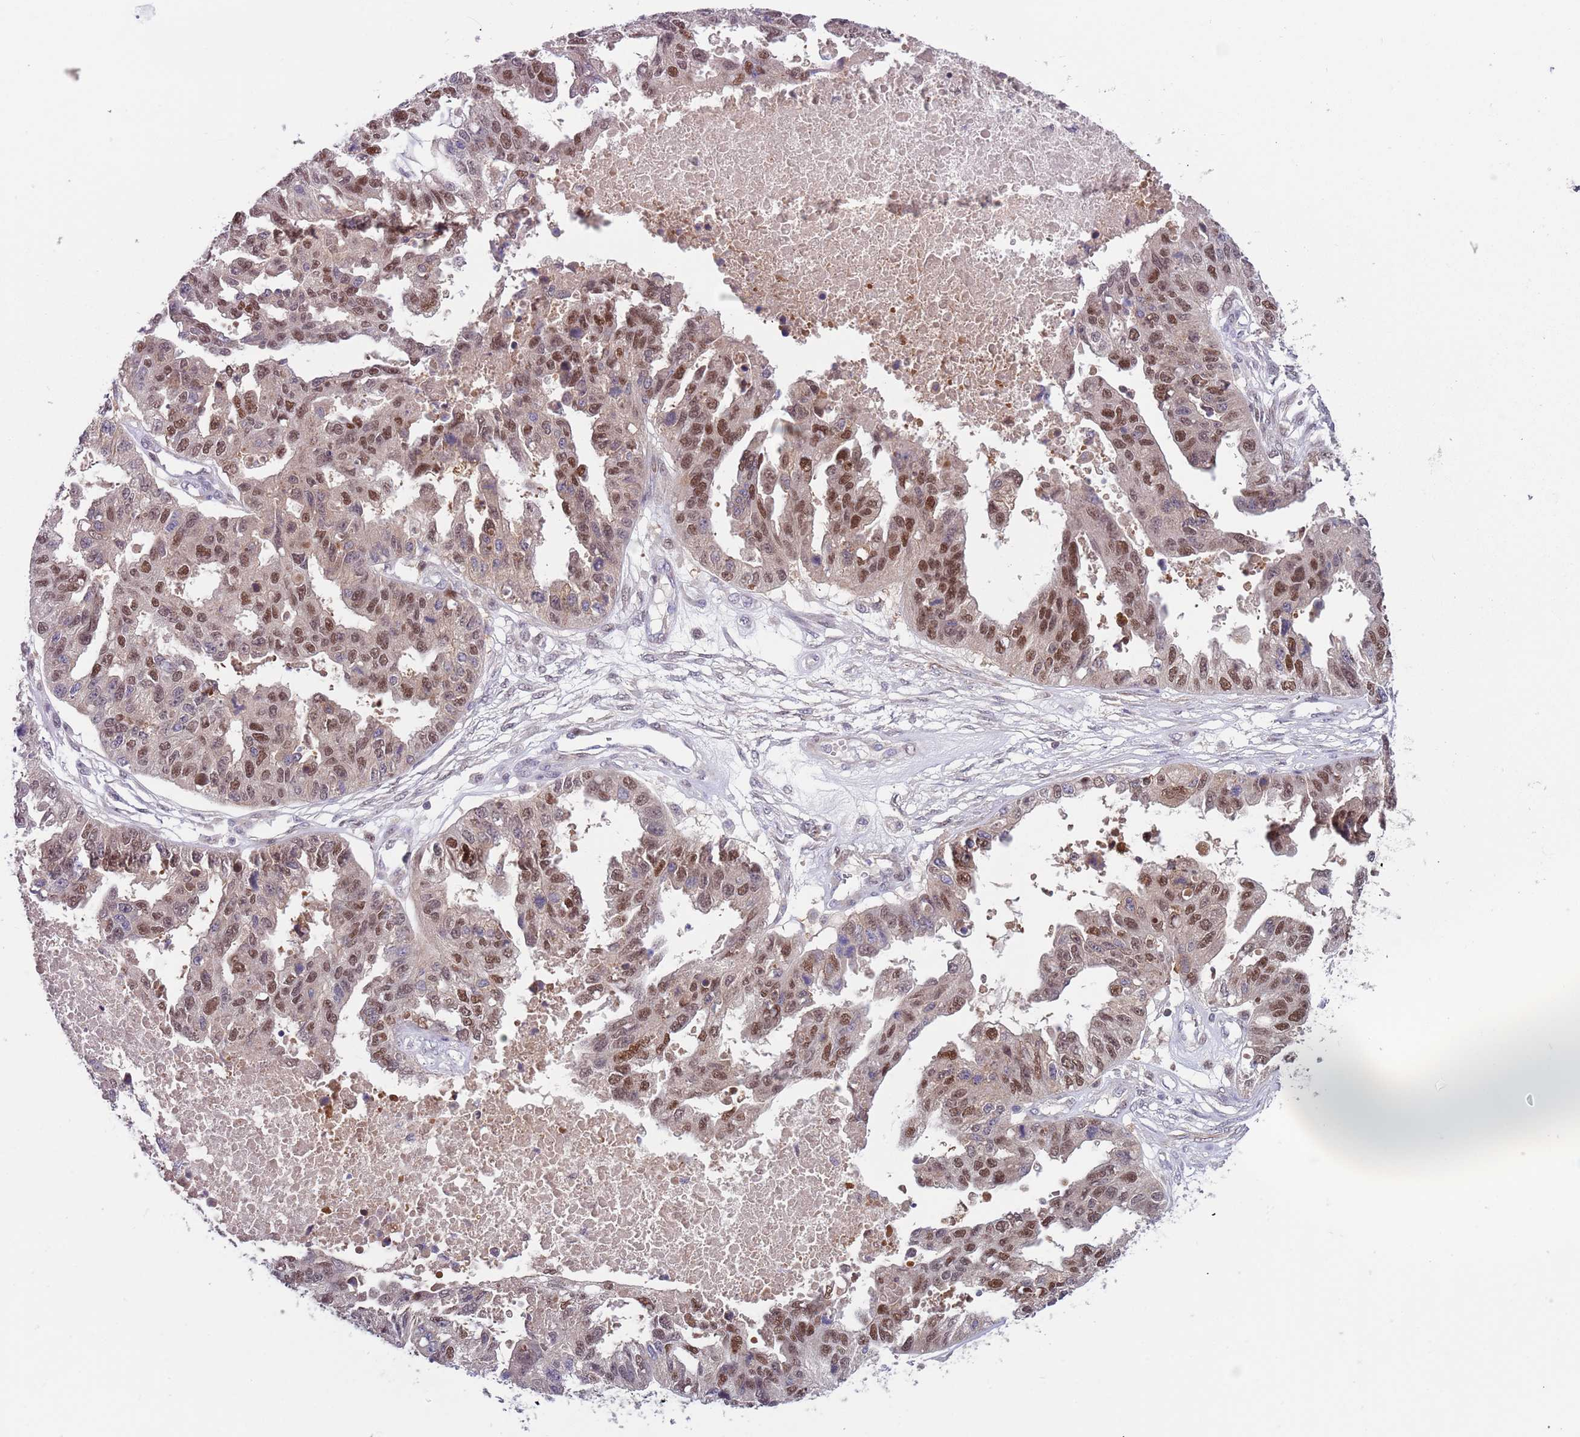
{"staining": {"intensity": "moderate", "quantity": ">75%", "location": "nuclear"}, "tissue": "ovarian cancer", "cell_type": "Tumor cells", "image_type": "cancer", "snomed": [{"axis": "morphology", "description": "Cystadenocarcinoma, serous, NOS"}, {"axis": "topography", "description": "Ovary"}], "caption": "Moderate nuclear positivity is appreciated in about >75% of tumor cells in ovarian cancer.", "gene": "RMND5B", "patient": {"sex": "female", "age": 58}}